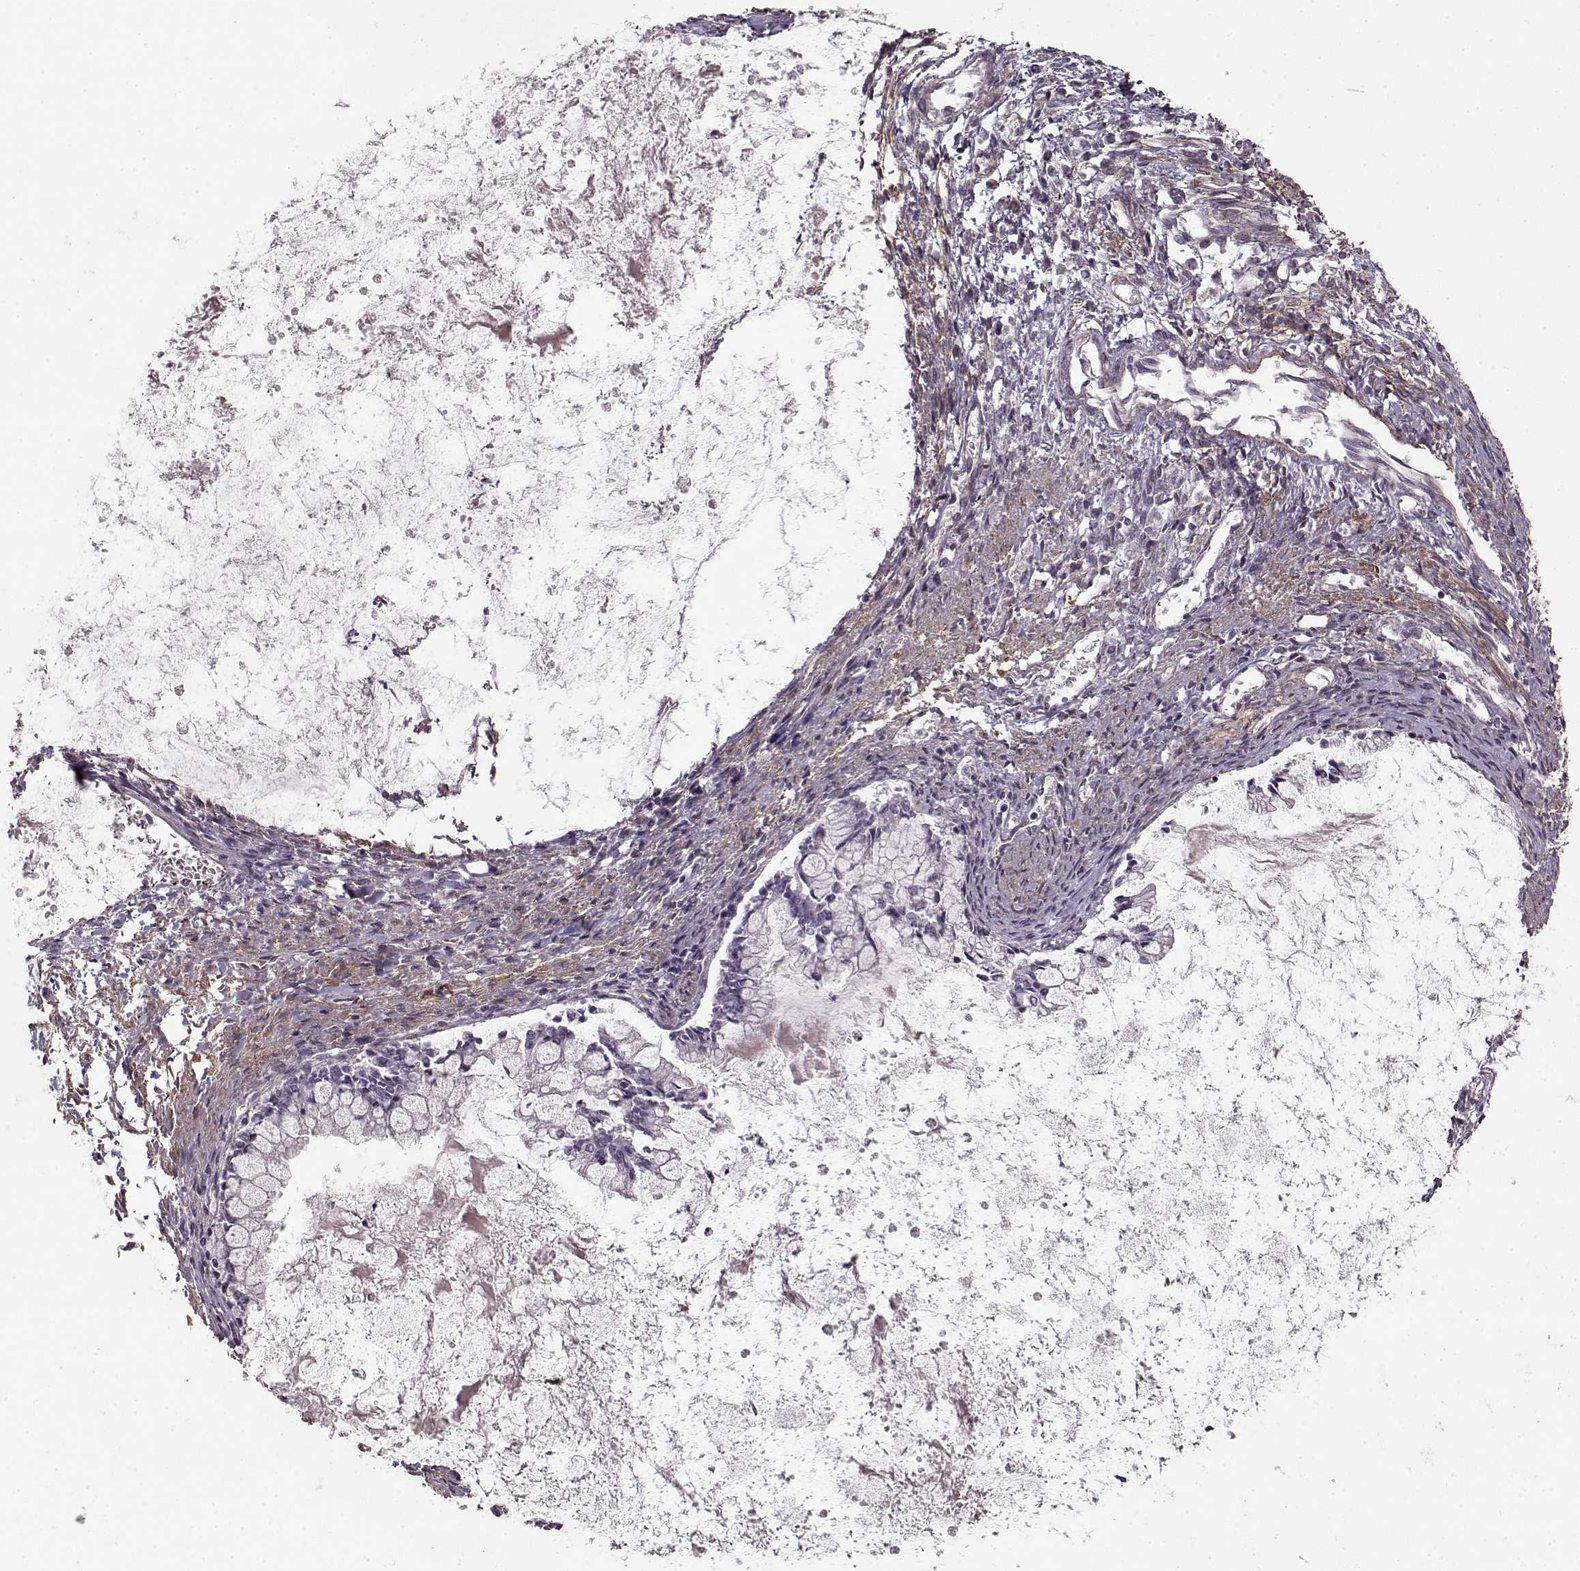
{"staining": {"intensity": "negative", "quantity": "none", "location": "none"}, "tissue": "ovarian cancer", "cell_type": "Tumor cells", "image_type": "cancer", "snomed": [{"axis": "morphology", "description": "Cystadenocarcinoma, mucinous, NOS"}, {"axis": "topography", "description": "Ovary"}], "caption": "This is an IHC image of human ovarian cancer (mucinous cystadenocarcinoma). There is no staining in tumor cells.", "gene": "LAMB2", "patient": {"sex": "female", "age": 67}}